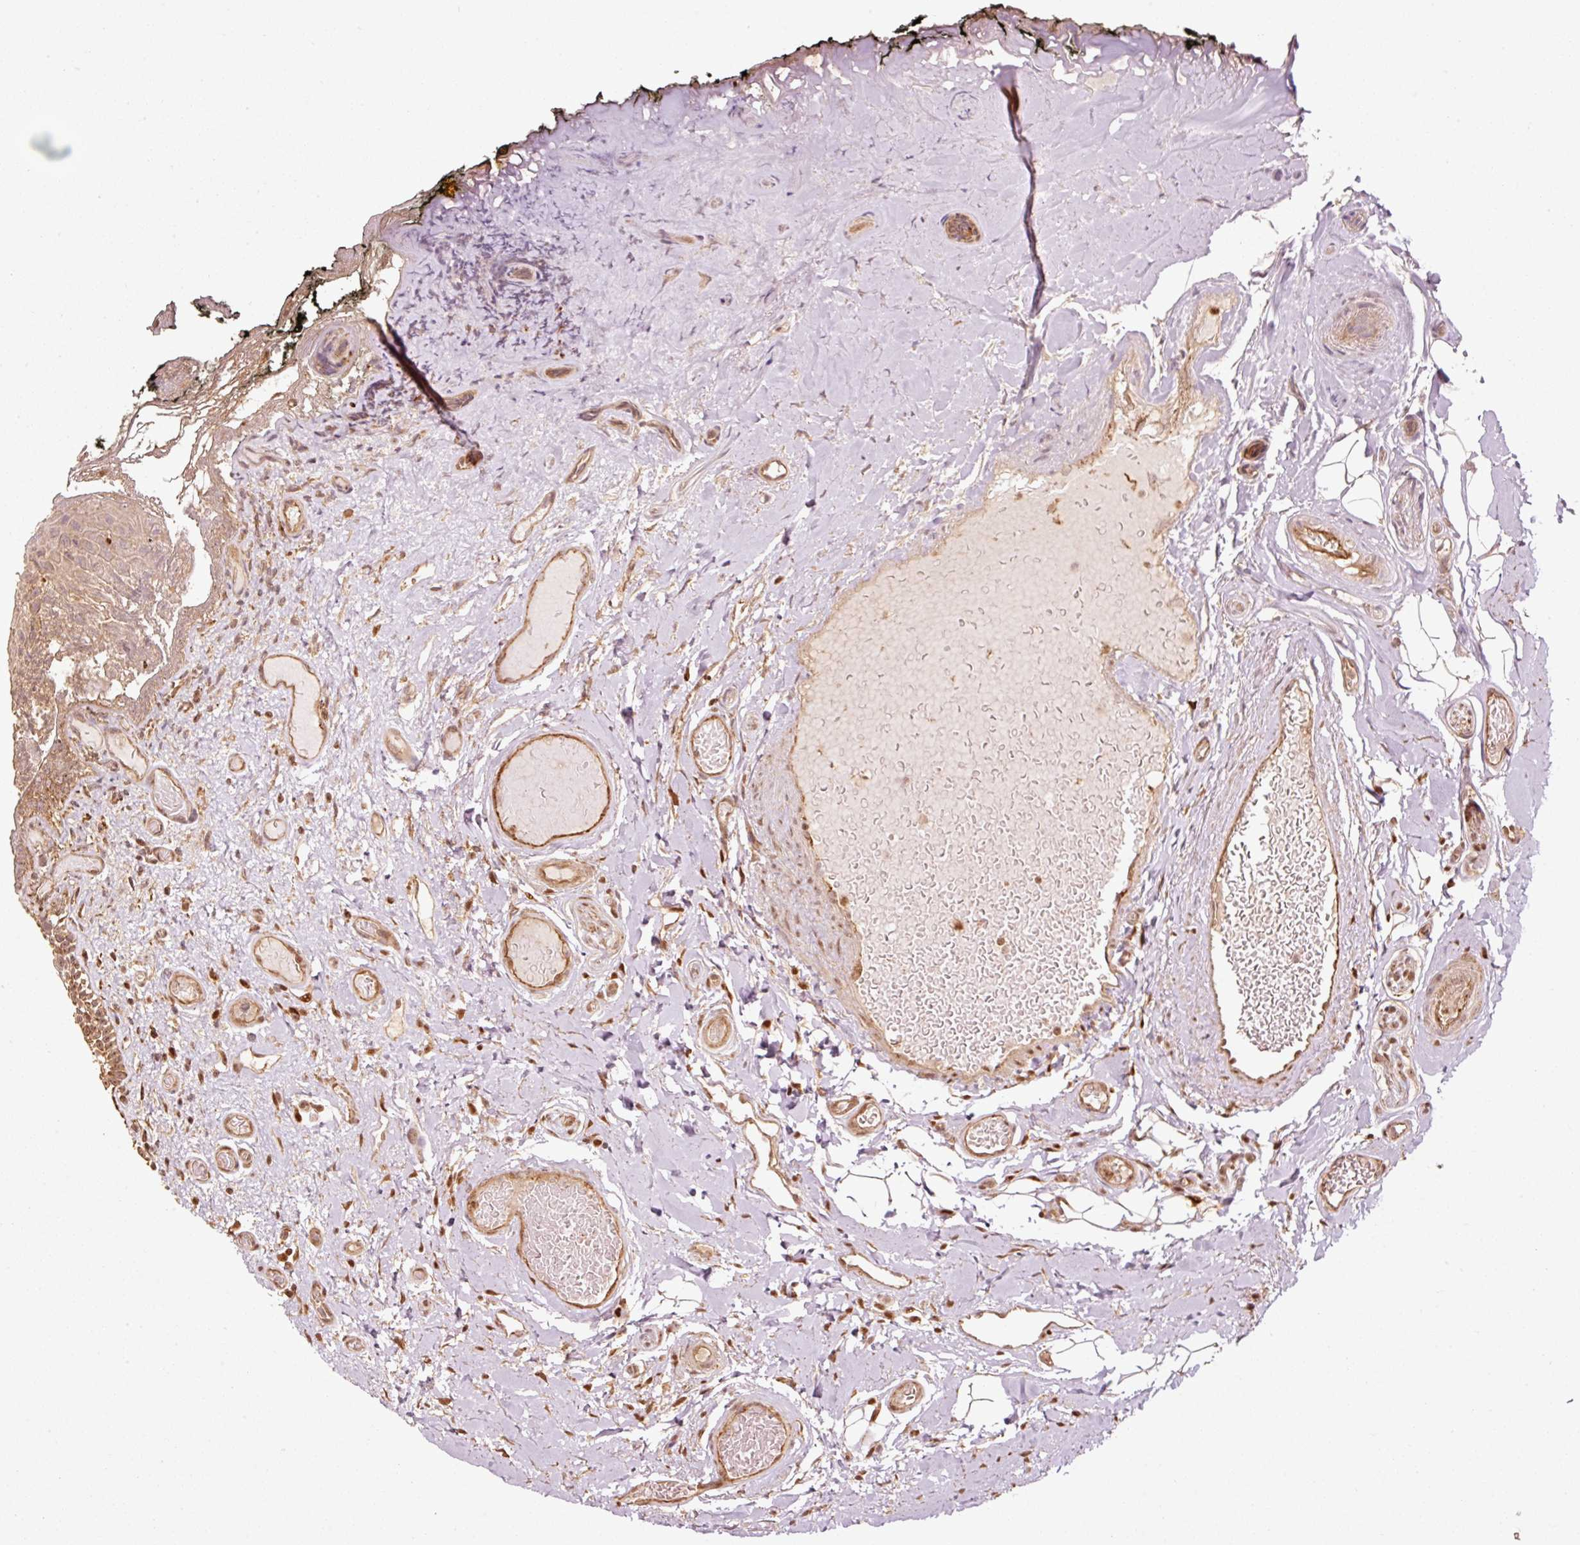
{"staining": {"intensity": "strong", "quantity": ">75%", "location": "cytoplasmic/membranous"}, "tissue": "oral mucosa", "cell_type": "Squamous epithelial cells", "image_type": "normal", "snomed": [{"axis": "morphology", "description": "Normal tissue, NOS"}, {"axis": "morphology", "description": "Squamous cell carcinoma, NOS"}, {"axis": "topography", "description": "Oral tissue"}, {"axis": "topography", "description": "Tounge, NOS"}, {"axis": "topography", "description": "Head-Neck"}], "caption": "Protein expression analysis of normal human oral mucosa reveals strong cytoplasmic/membranous positivity in about >75% of squamous epithelial cells.", "gene": "MRPL16", "patient": {"sex": "male", "age": 76}}